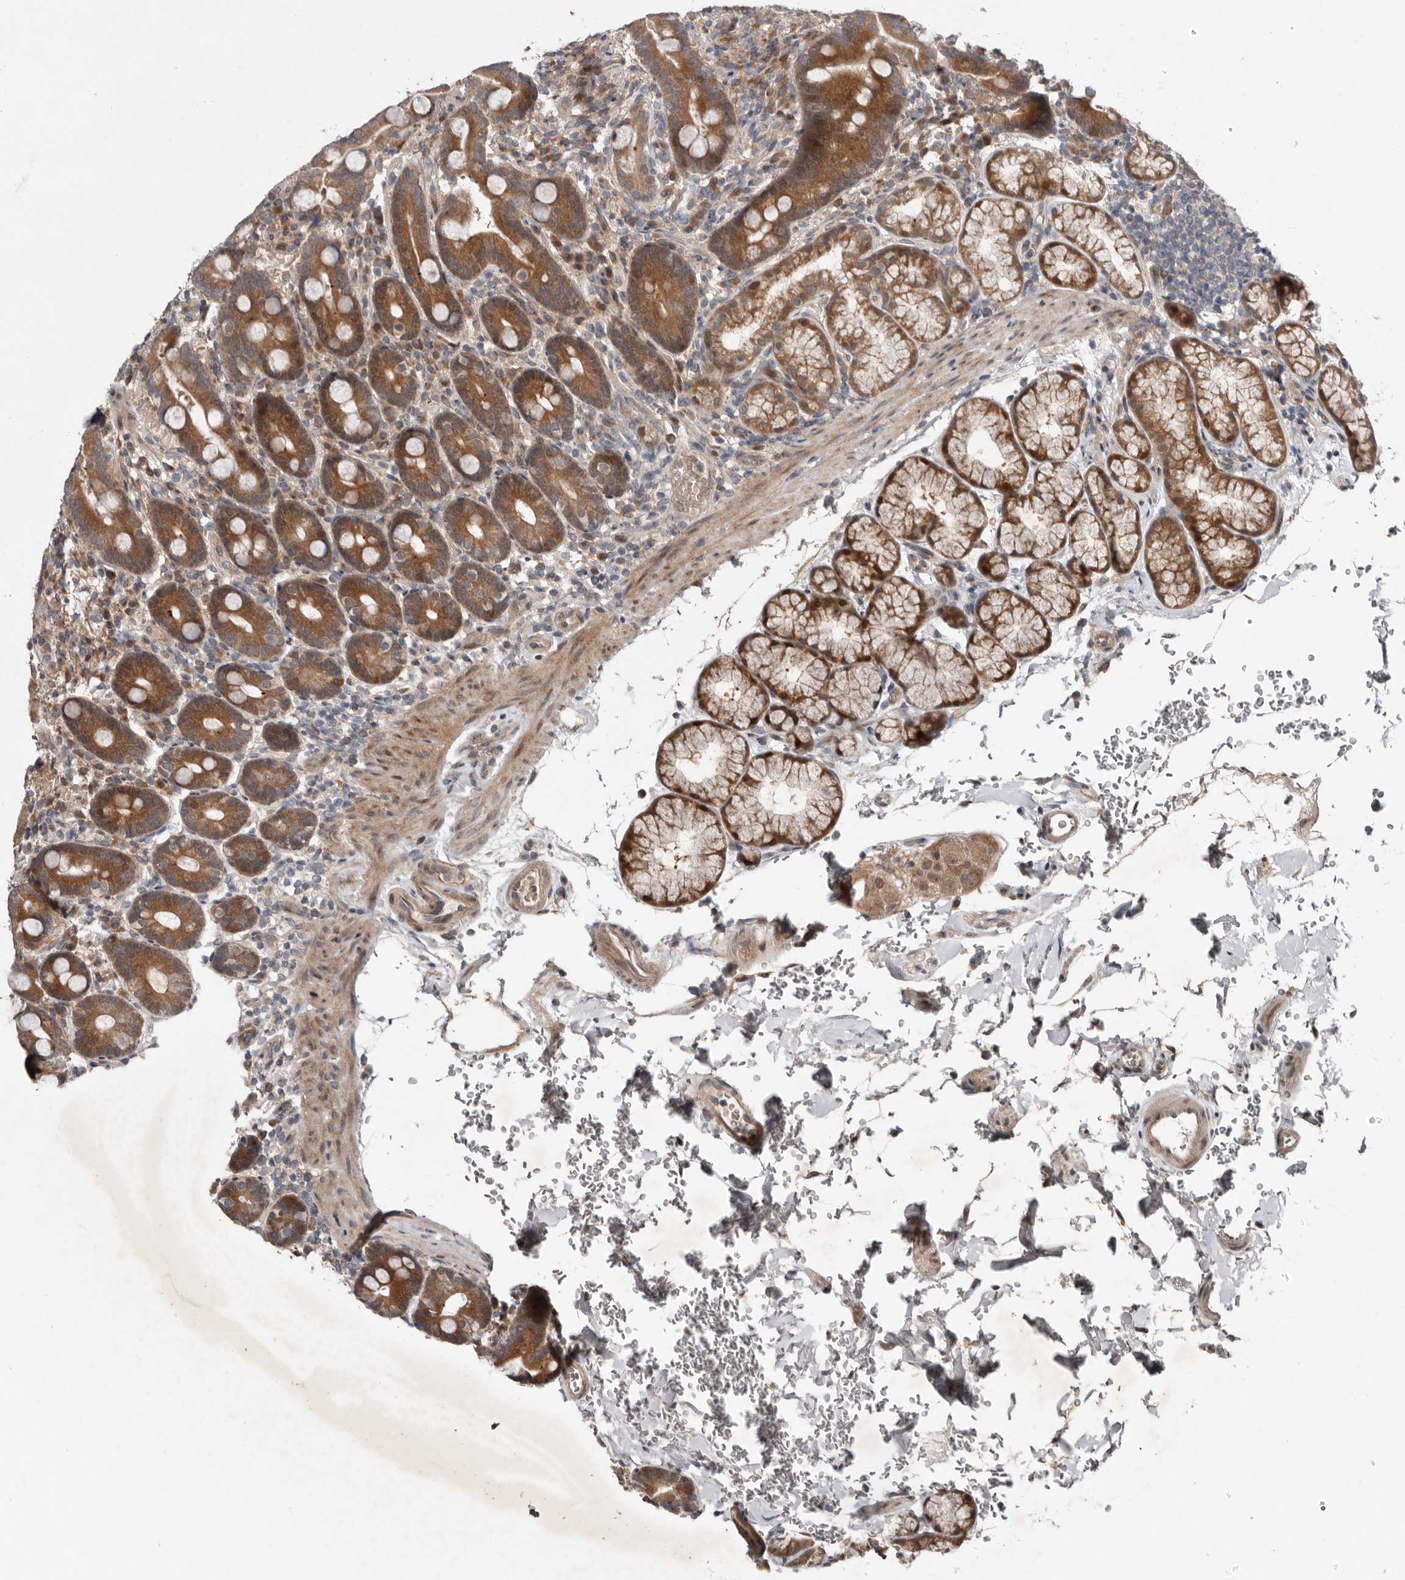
{"staining": {"intensity": "moderate", "quantity": ">75%", "location": "cytoplasmic/membranous"}, "tissue": "duodenum", "cell_type": "Glandular cells", "image_type": "normal", "snomed": [{"axis": "morphology", "description": "Normal tissue, NOS"}, {"axis": "topography", "description": "Duodenum"}], "caption": "IHC (DAB) staining of normal duodenum demonstrates moderate cytoplasmic/membranous protein staining in approximately >75% of glandular cells.", "gene": "CHML", "patient": {"sex": "male", "age": 54}}